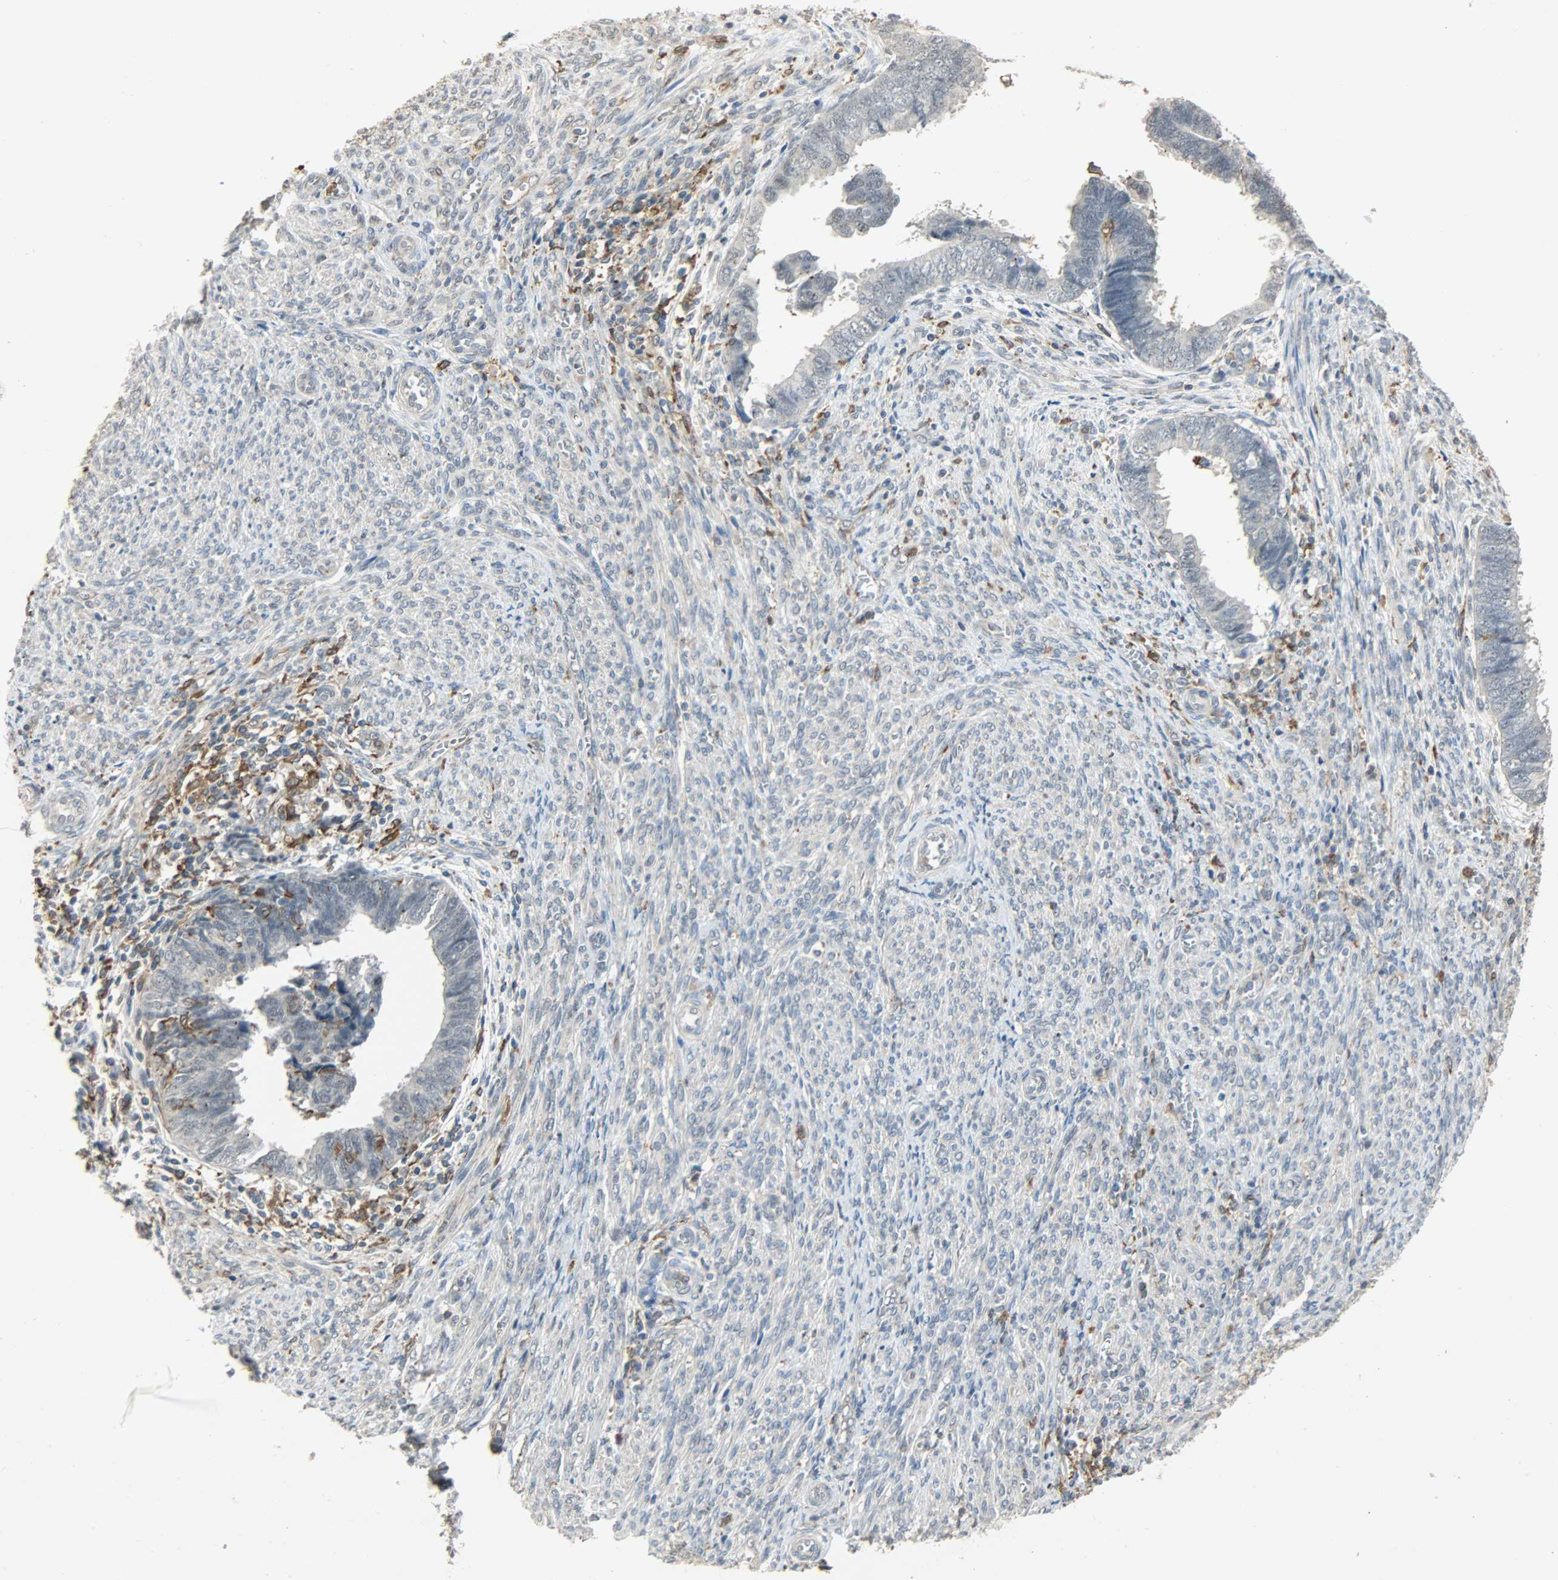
{"staining": {"intensity": "negative", "quantity": "none", "location": "none"}, "tissue": "endometrial cancer", "cell_type": "Tumor cells", "image_type": "cancer", "snomed": [{"axis": "morphology", "description": "Adenocarcinoma, NOS"}, {"axis": "topography", "description": "Endometrium"}], "caption": "There is no significant staining in tumor cells of endometrial cancer (adenocarcinoma).", "gene": "SKAP2", "patient": {"sex": "female", "age": 75}}